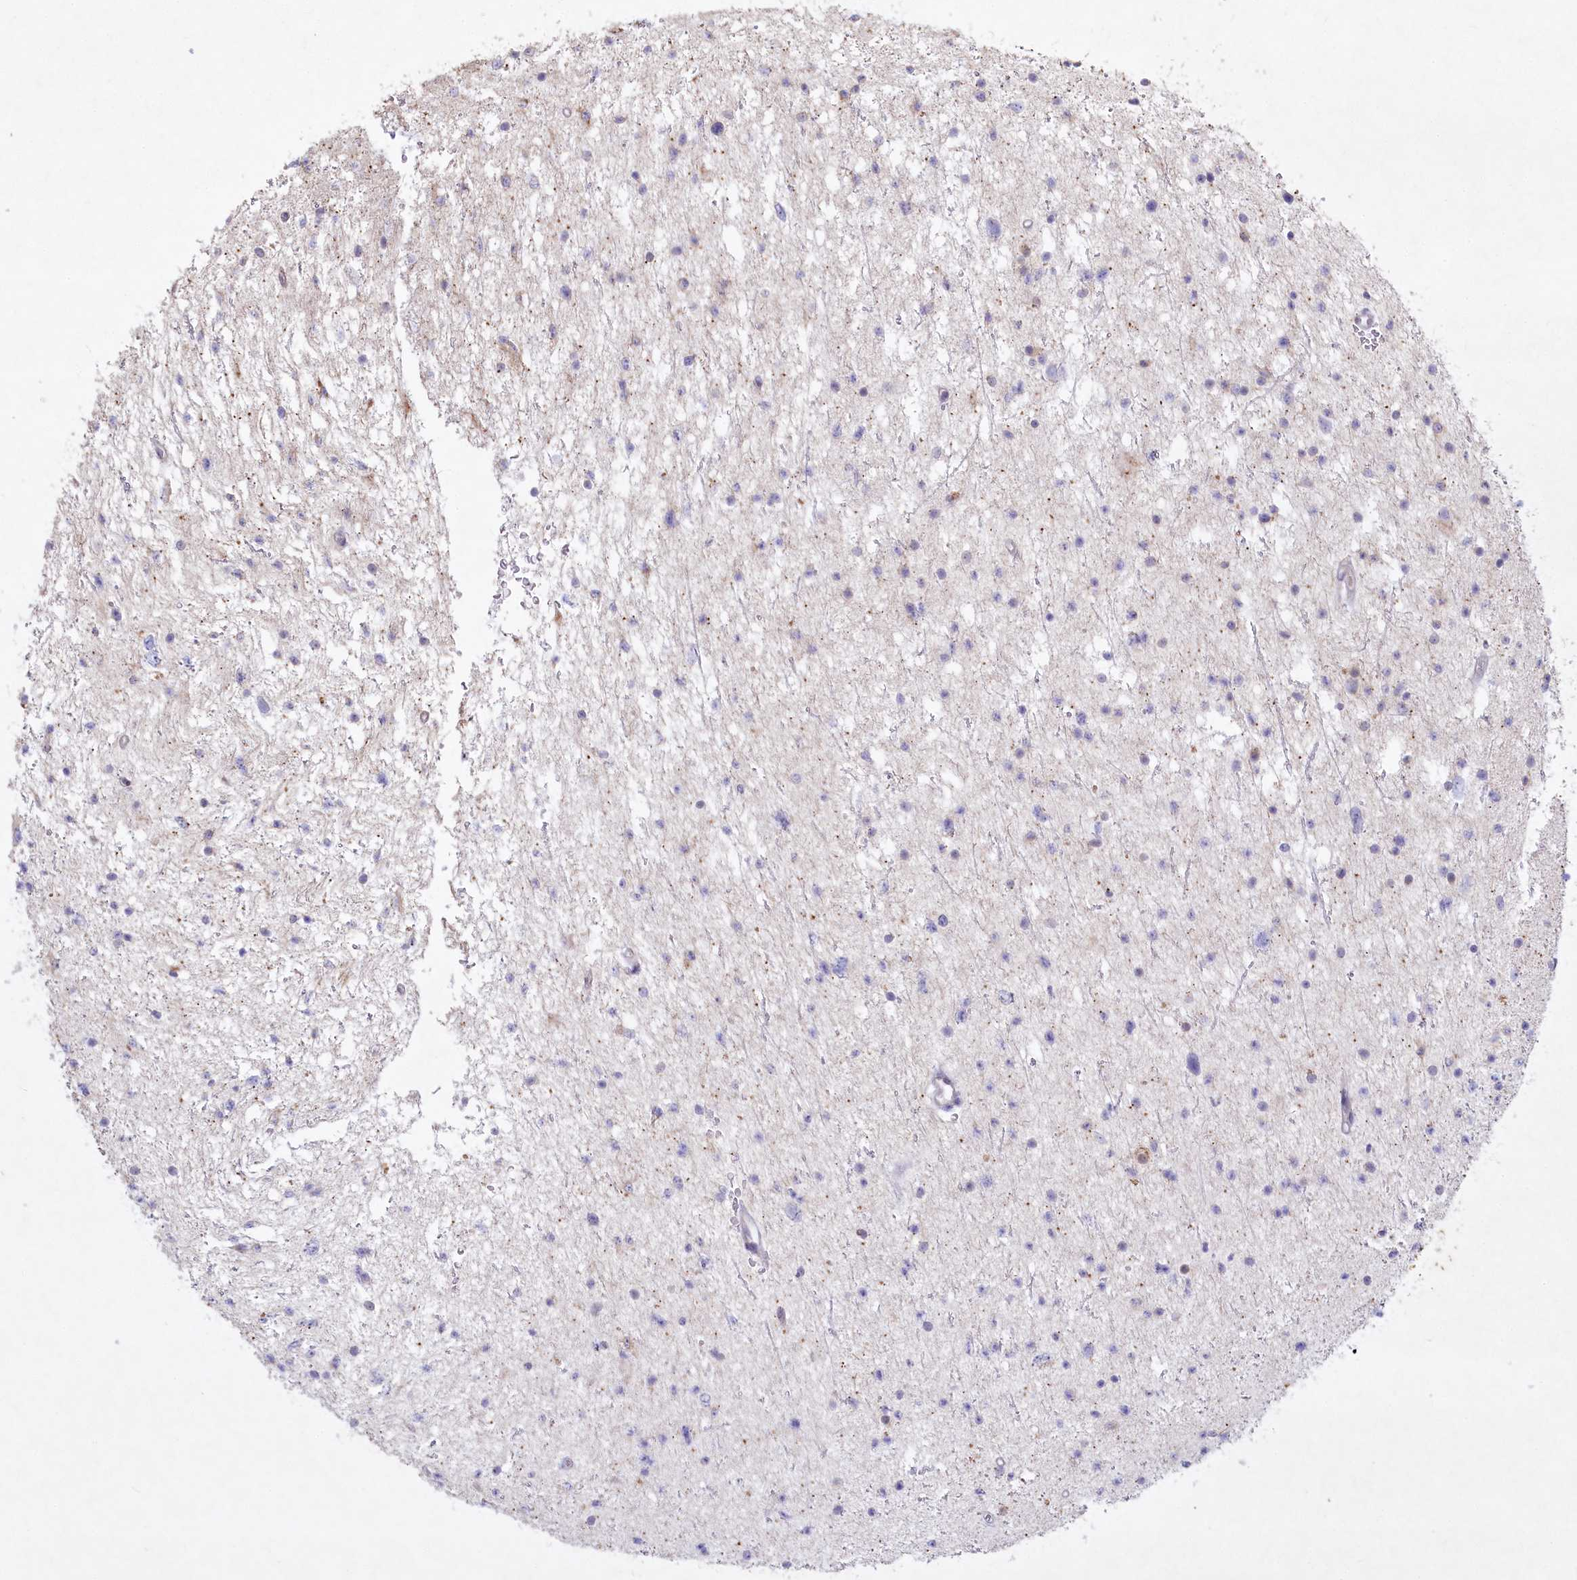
{"staining": {"intensity": "negative", "quantity": "none", "location": "none"}, "tissue": "glioma", "cell_type": "Tumor cells", "image_type": "cancer", "snomed": [{"axis": "morphology", "description": "Glioma, malignant, Low grade"}, {"axis": "topography", "description": "Brain"}], "caption": "Tumor cells are negative for protein expression in human glioma. The staining was performed using DAB (3,3'-diaminobenzidine) to visualize the protein expression in brown, while the nuclei were stained in blue with hematoxylin (Magnification: 20x).", "gene": "ABITRAM", "patient": {"sex": "female", "age": 37}}